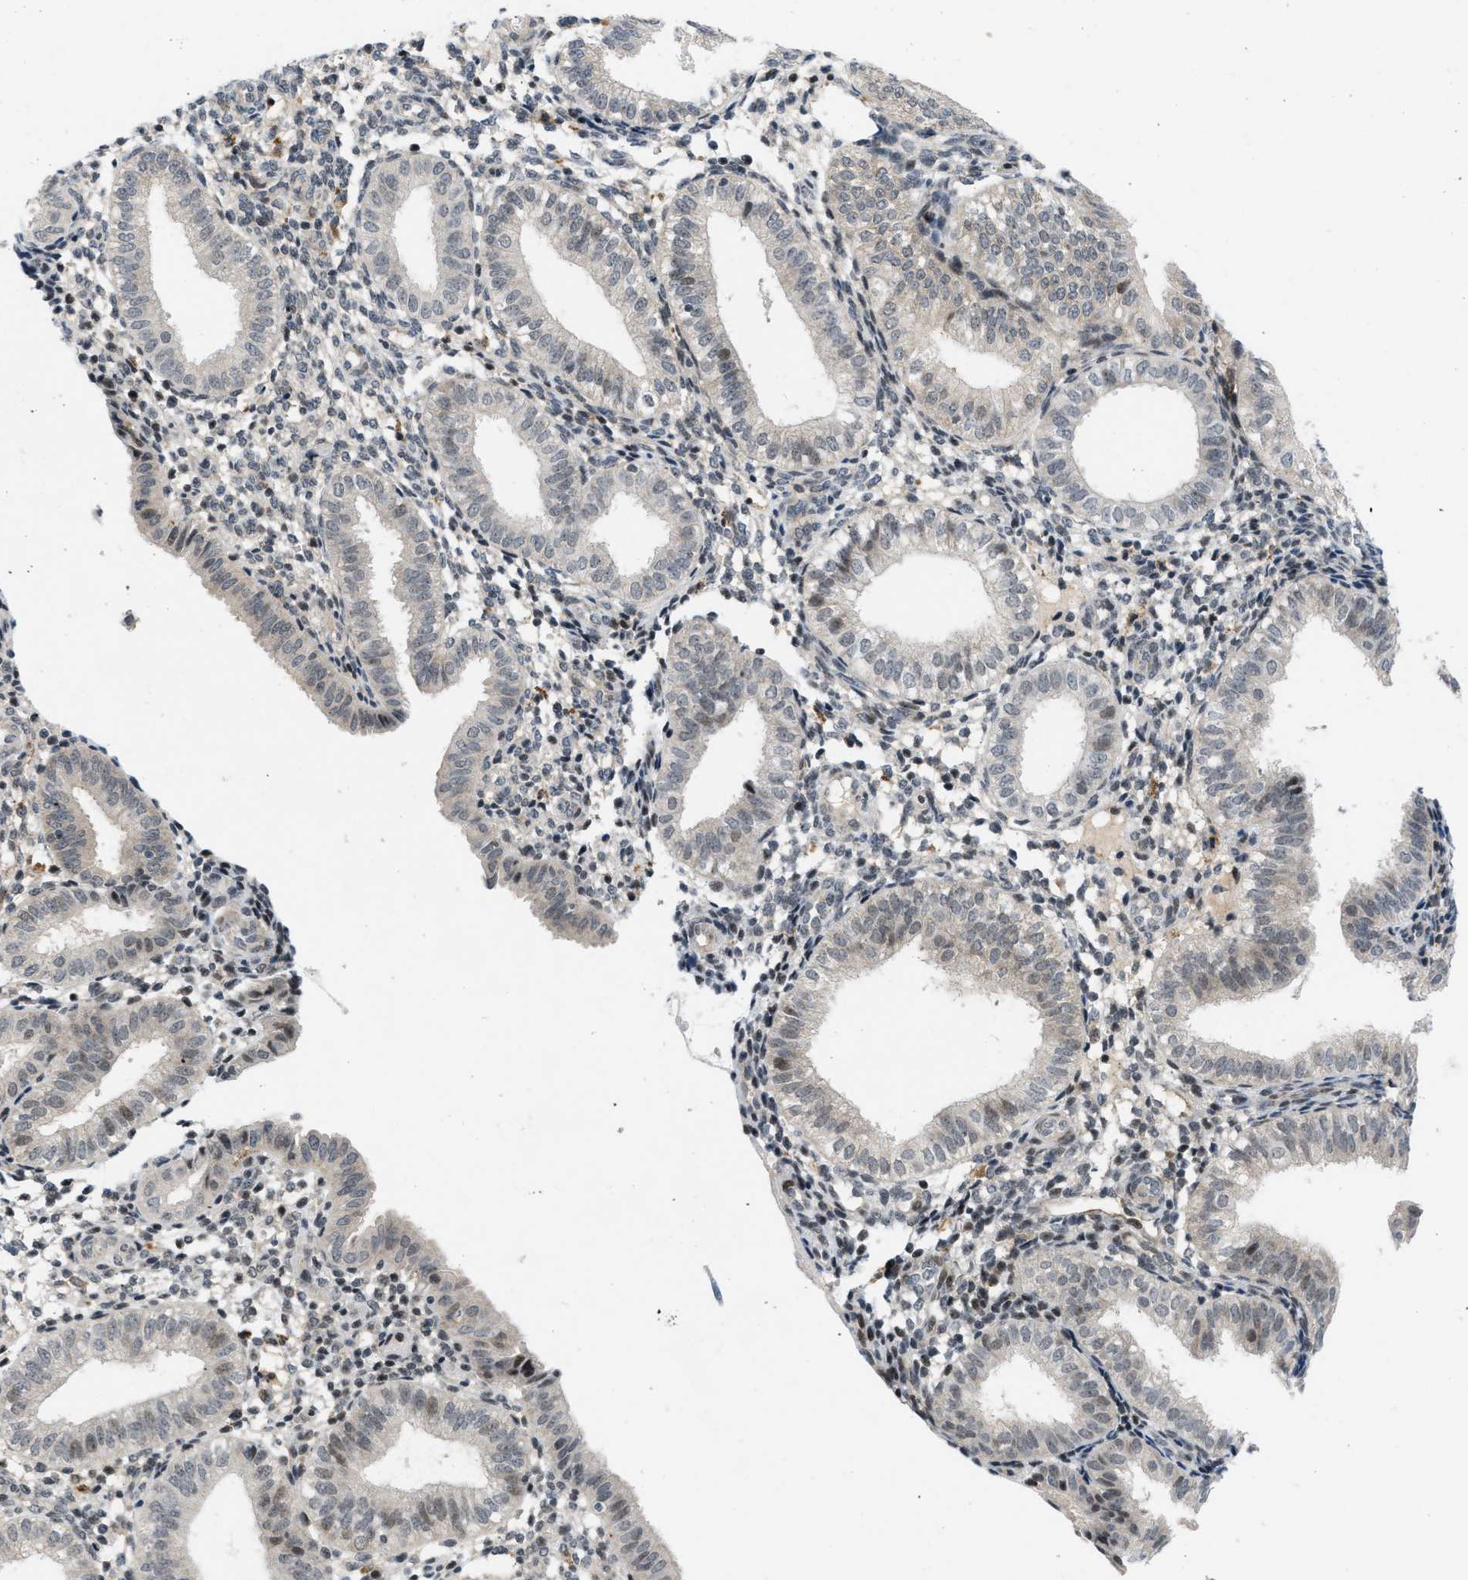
{"staining": {"intensity": "moderate", "quantity": "<25%", "location": "cytoplasmic/membranous"}, "tissue": "endometrium", "cell_type": "Cells in endometrial stroma", "image_type": "normal", "snomed": [{"axis": "morphology", "description": "Normal tissue, NOS"}, {"axis": "topography", "description": "Endometrium"}], "caption": "Immunohistochemistry of unremarkable endometrium displays low levels of moderate cytoplasmic/membranous staining in approximately <25% of cells in endometrial stroma.", "gene": "ING1", "patient": {"sex": "female", "age": 39}}